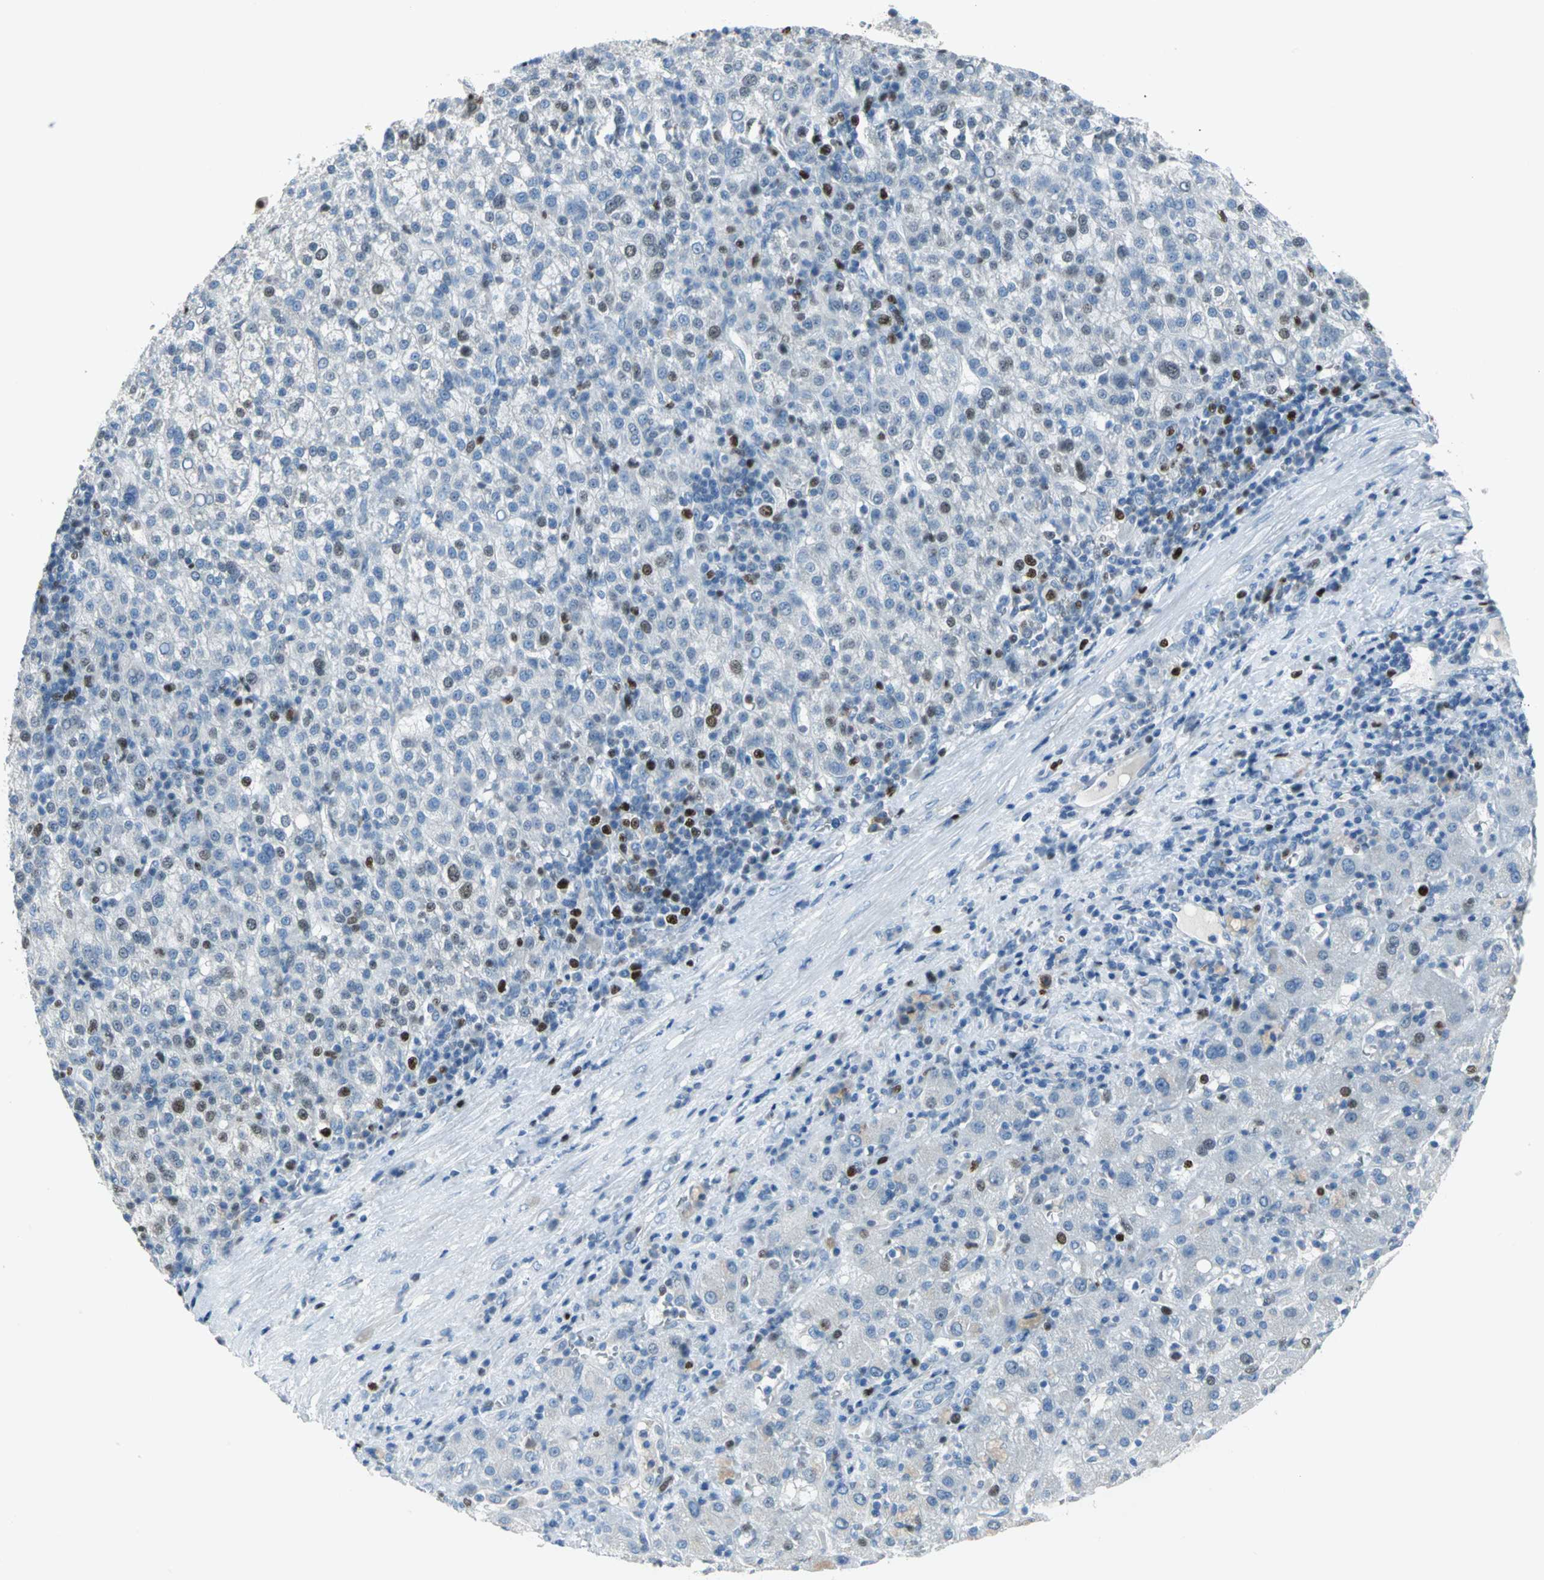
{"staining": {"intensity": "moderate", "quantity": "<25%", "location": "nuclear"}, "tissue": "liver cancer", "cell_type": "Tumor cells", "image_type": "cancer", "snomed": [{"axis": "morphology", "description": "Carcinoma, Hepatocellular, NOS"}, {"axis": "topography", "description": "Liver"}], "caption": "Immunohistochemical staining of liver cancer (hepatocellular carcinoma) reveals low levels of moderate nuclear staining in approximately <25% of tumor cells.", "gene": "MCM3", "patient": {"sex": "female", "age": 58}}